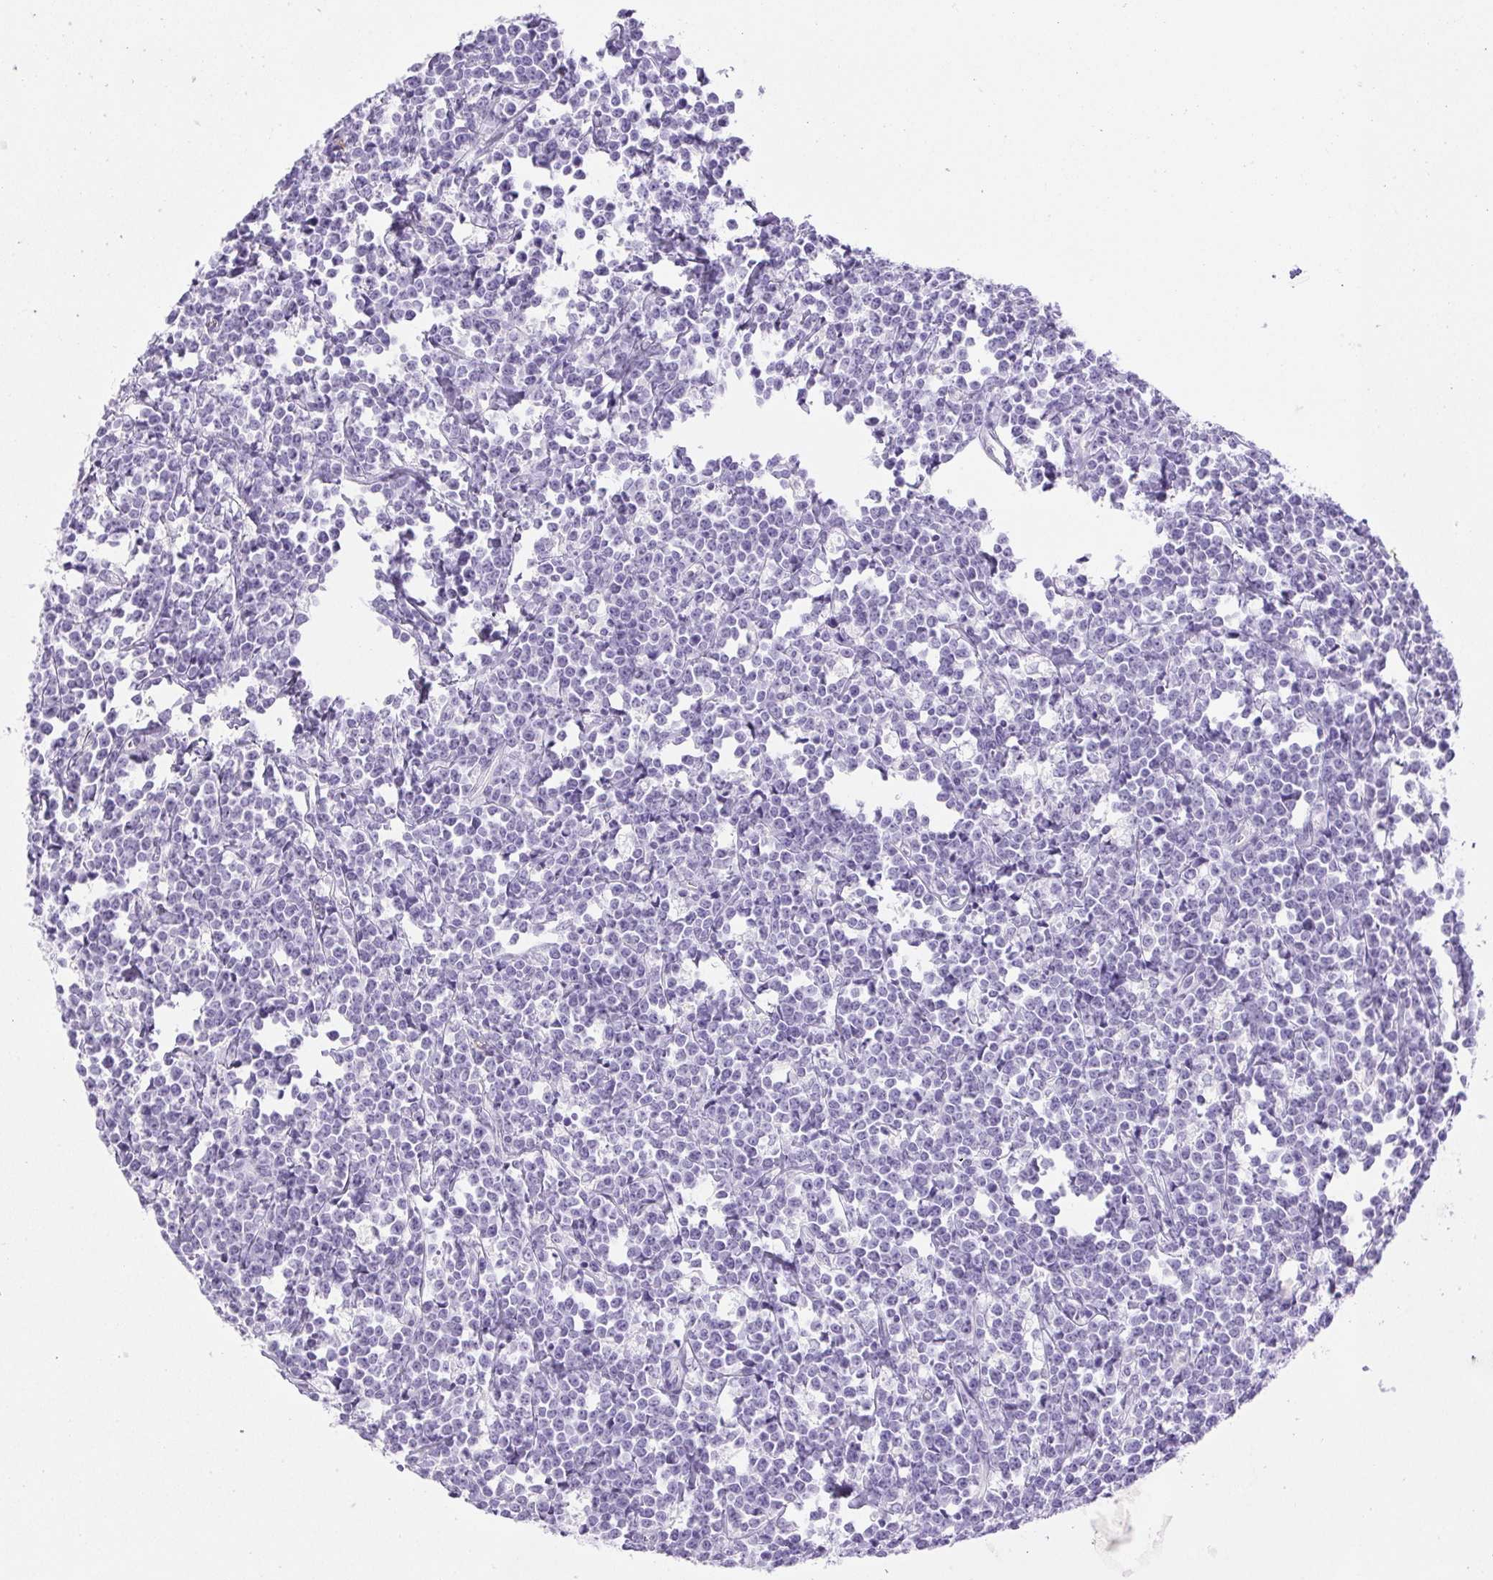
{"staining": {"intensity": "negative", "quantity": "none", "location": "none"}, "tissue": "lymphoma", "cell_type": "Tumor cells", "image_type": "cancer", "snomed": [{"axis": "morphology", "description": "Malignant lymphoma, non-Hodgkin's type, High grade"}, {"axis": "topography", "description": "Small intestine"}], "caption": "Tumor cells show no significant protein expression in lymphoma.", "gene": "HLA-G", "patient": {"sex": "female", "age": 56}}